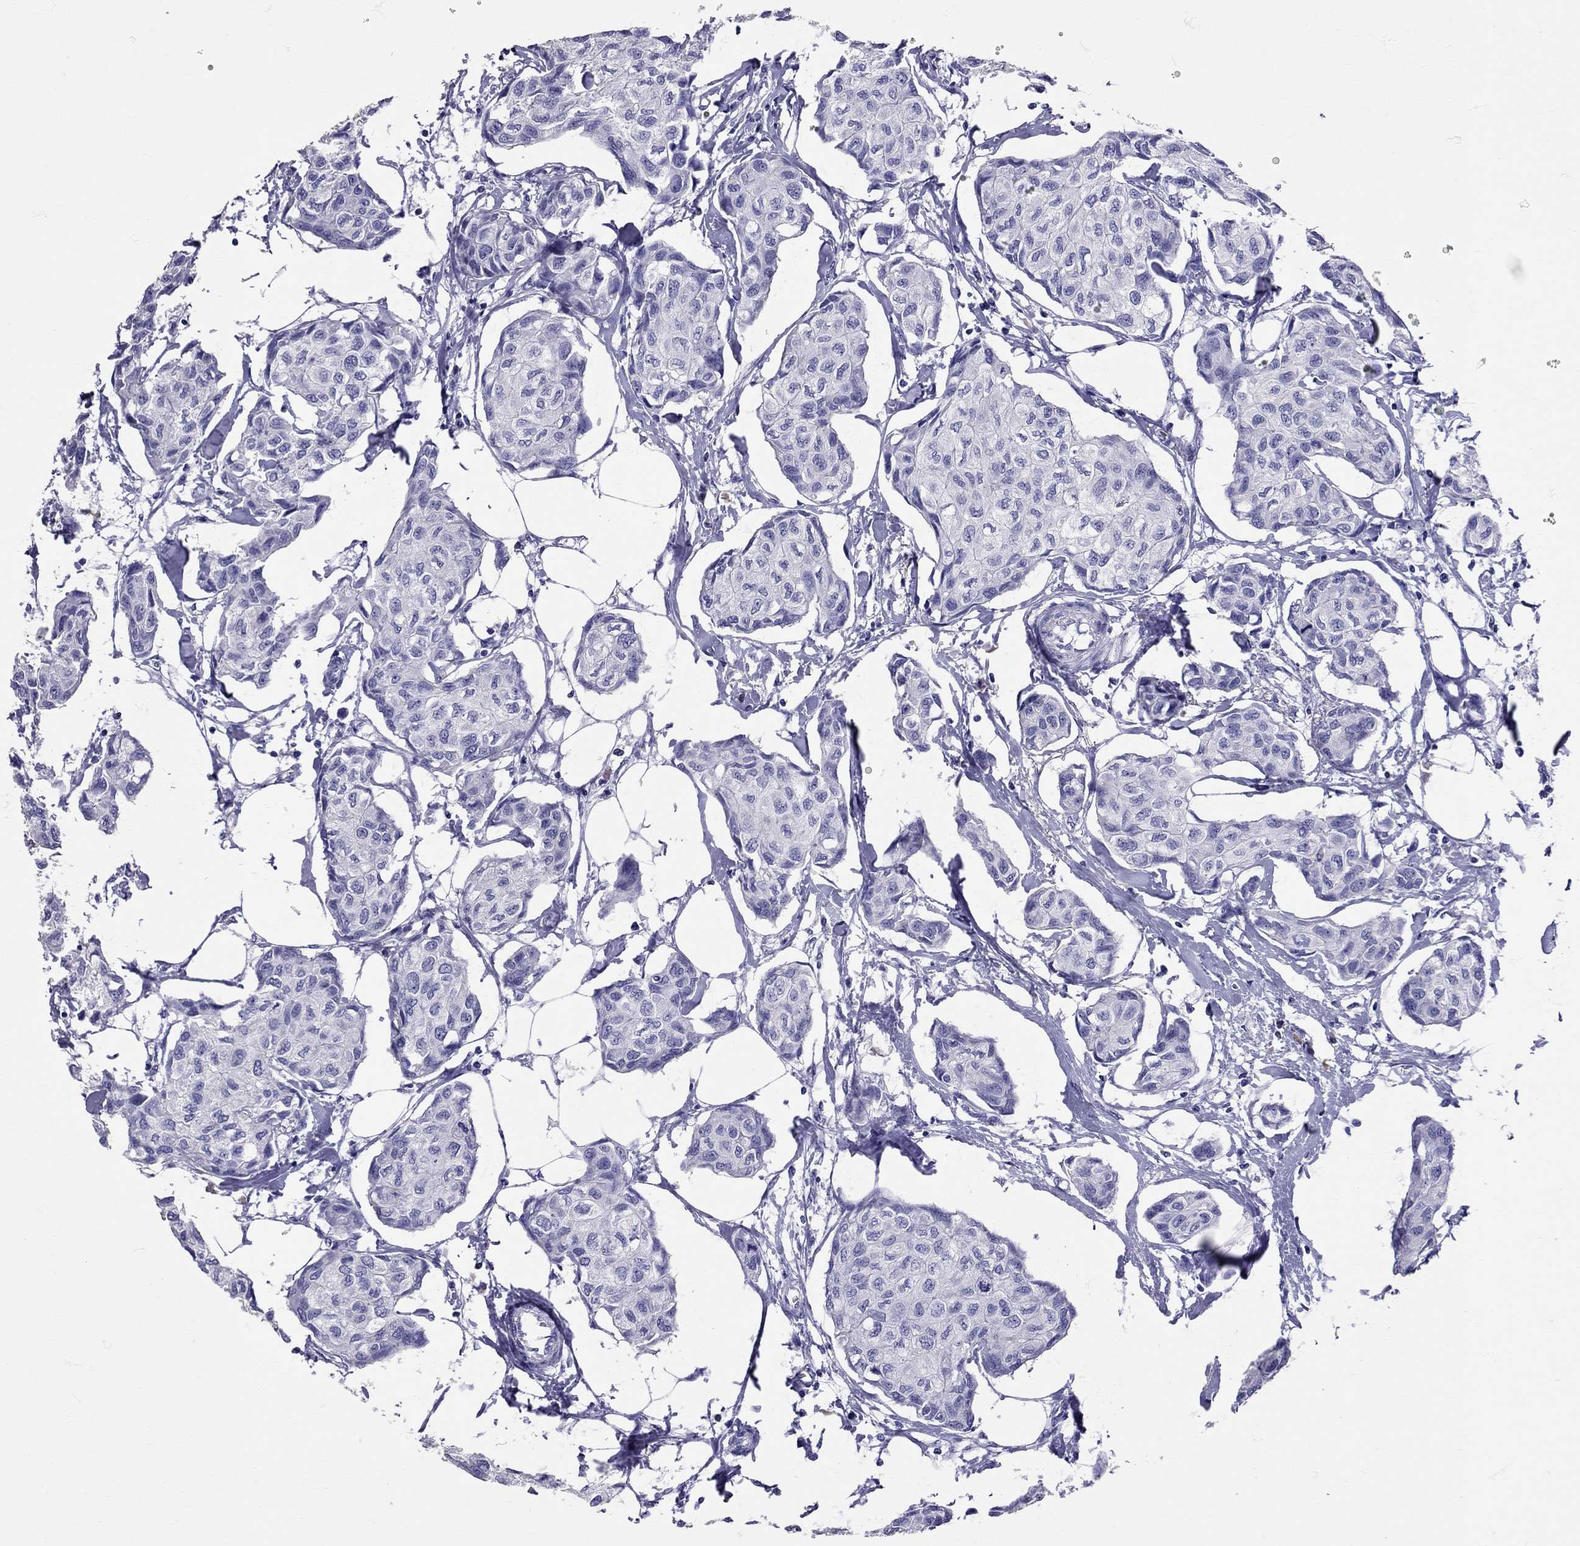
{"staining": {"intensity": "negative", "quantity": "none", "location": "none"}, "tissue": "breast cancer", "cell_type": "Tumor cells", "image_type": "cancer", "snomed": [{"axis": "morphology", "description": "Duct carcinoma"}, {"axis": "topography", "description": "Breast"}], "caption": "A histopathology image of infiltrating ductal carcinoma (breast) stained for a protein reveals no brown staining in tumor cells.", "gene": "TBR1", "patient": {"sex": "female", "age": 80}}